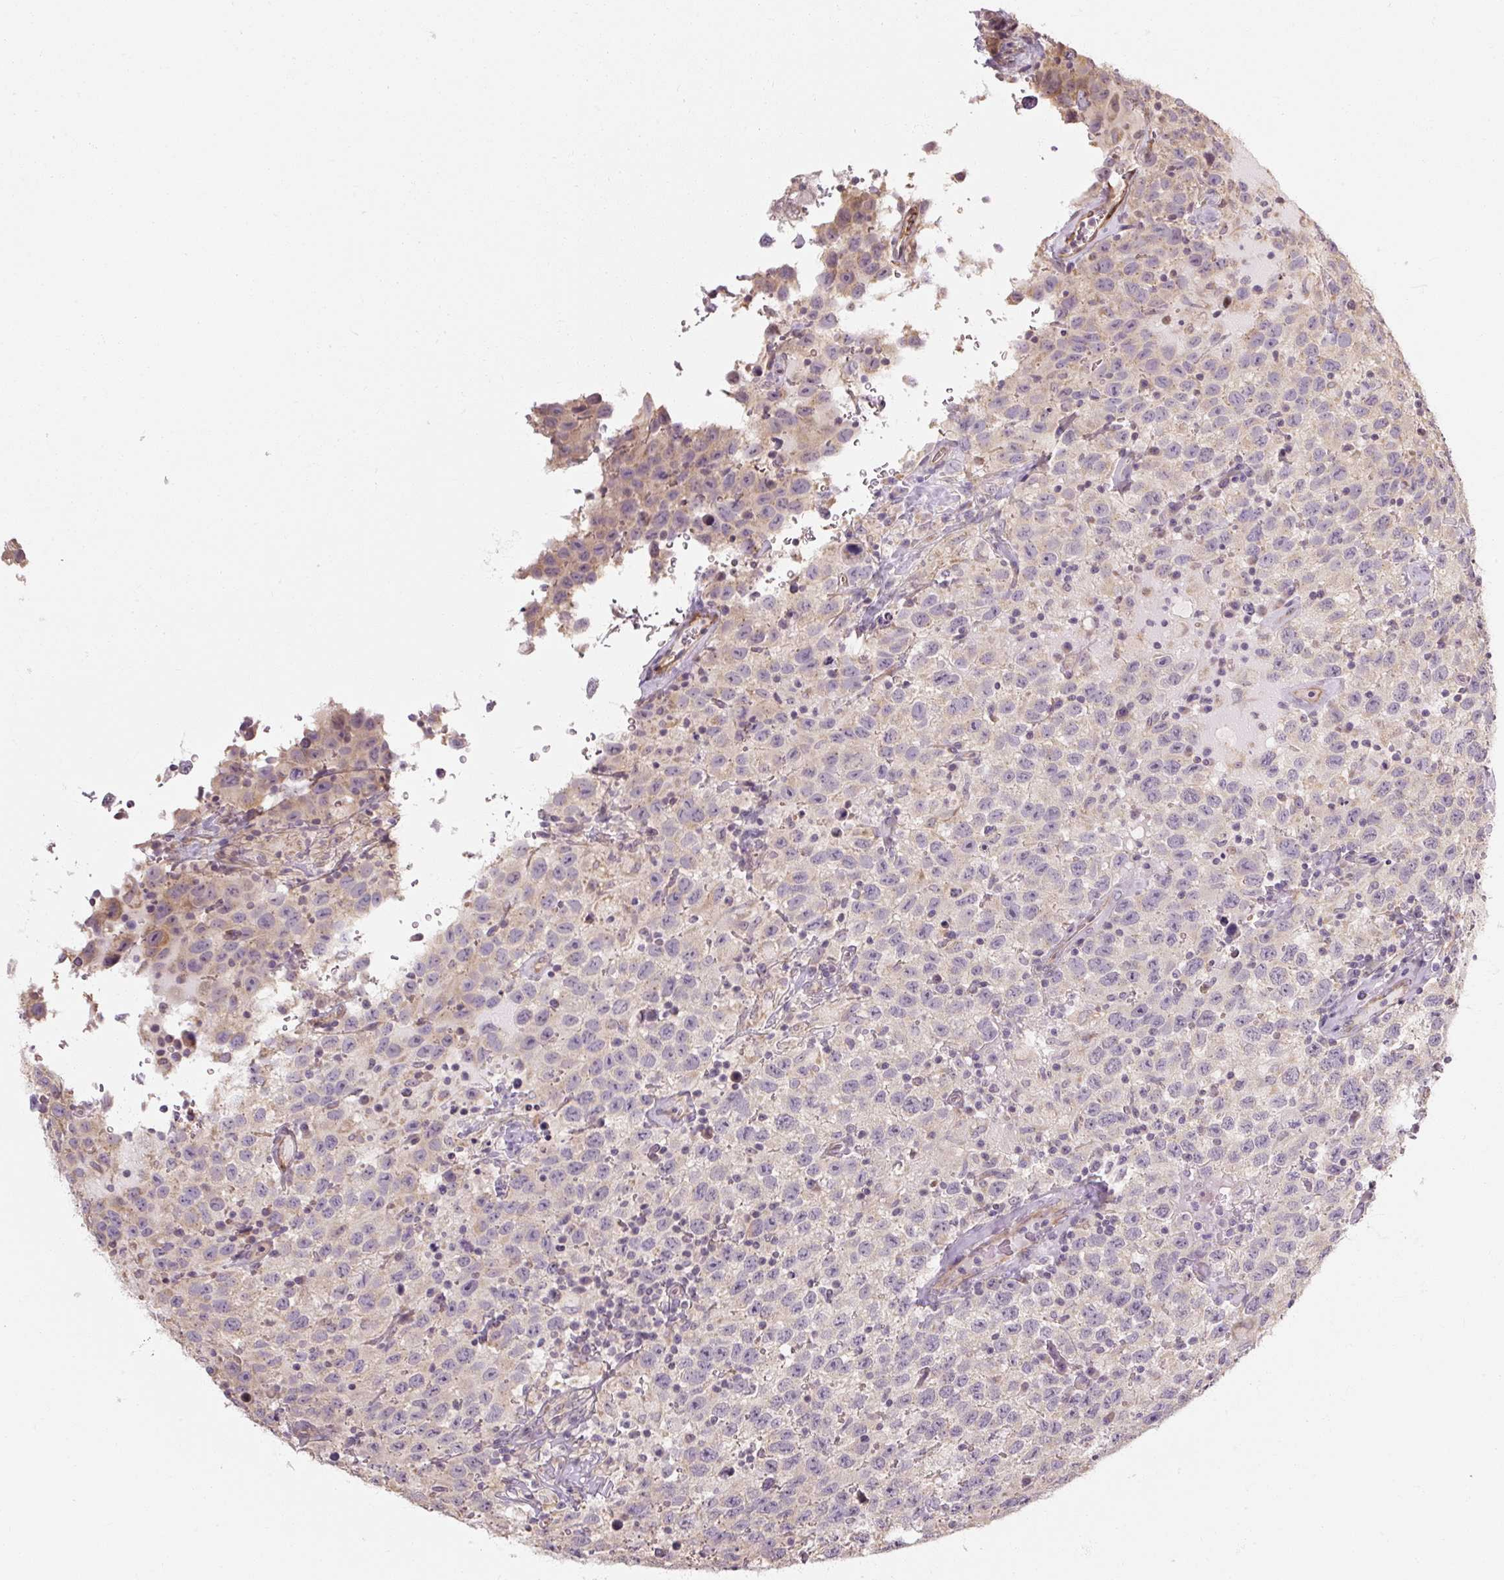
{"staining": {"intensity": "negative", "quantity": "none", "location": "none"}, "tissue": "testis cancer", "cell_type": "Tumor cells", "image_type": "cancer", "snomed": [{"axis": "morphology", "description": "Seminoma, NOS"}, {"axis": "topography", "description": "Testis"}], "caption": "Protein analysis of testis cancer reveals no significant staining in tumor cells.", "gene": "RB1CC1", "patient": {"sex": "male", "age": 41}}